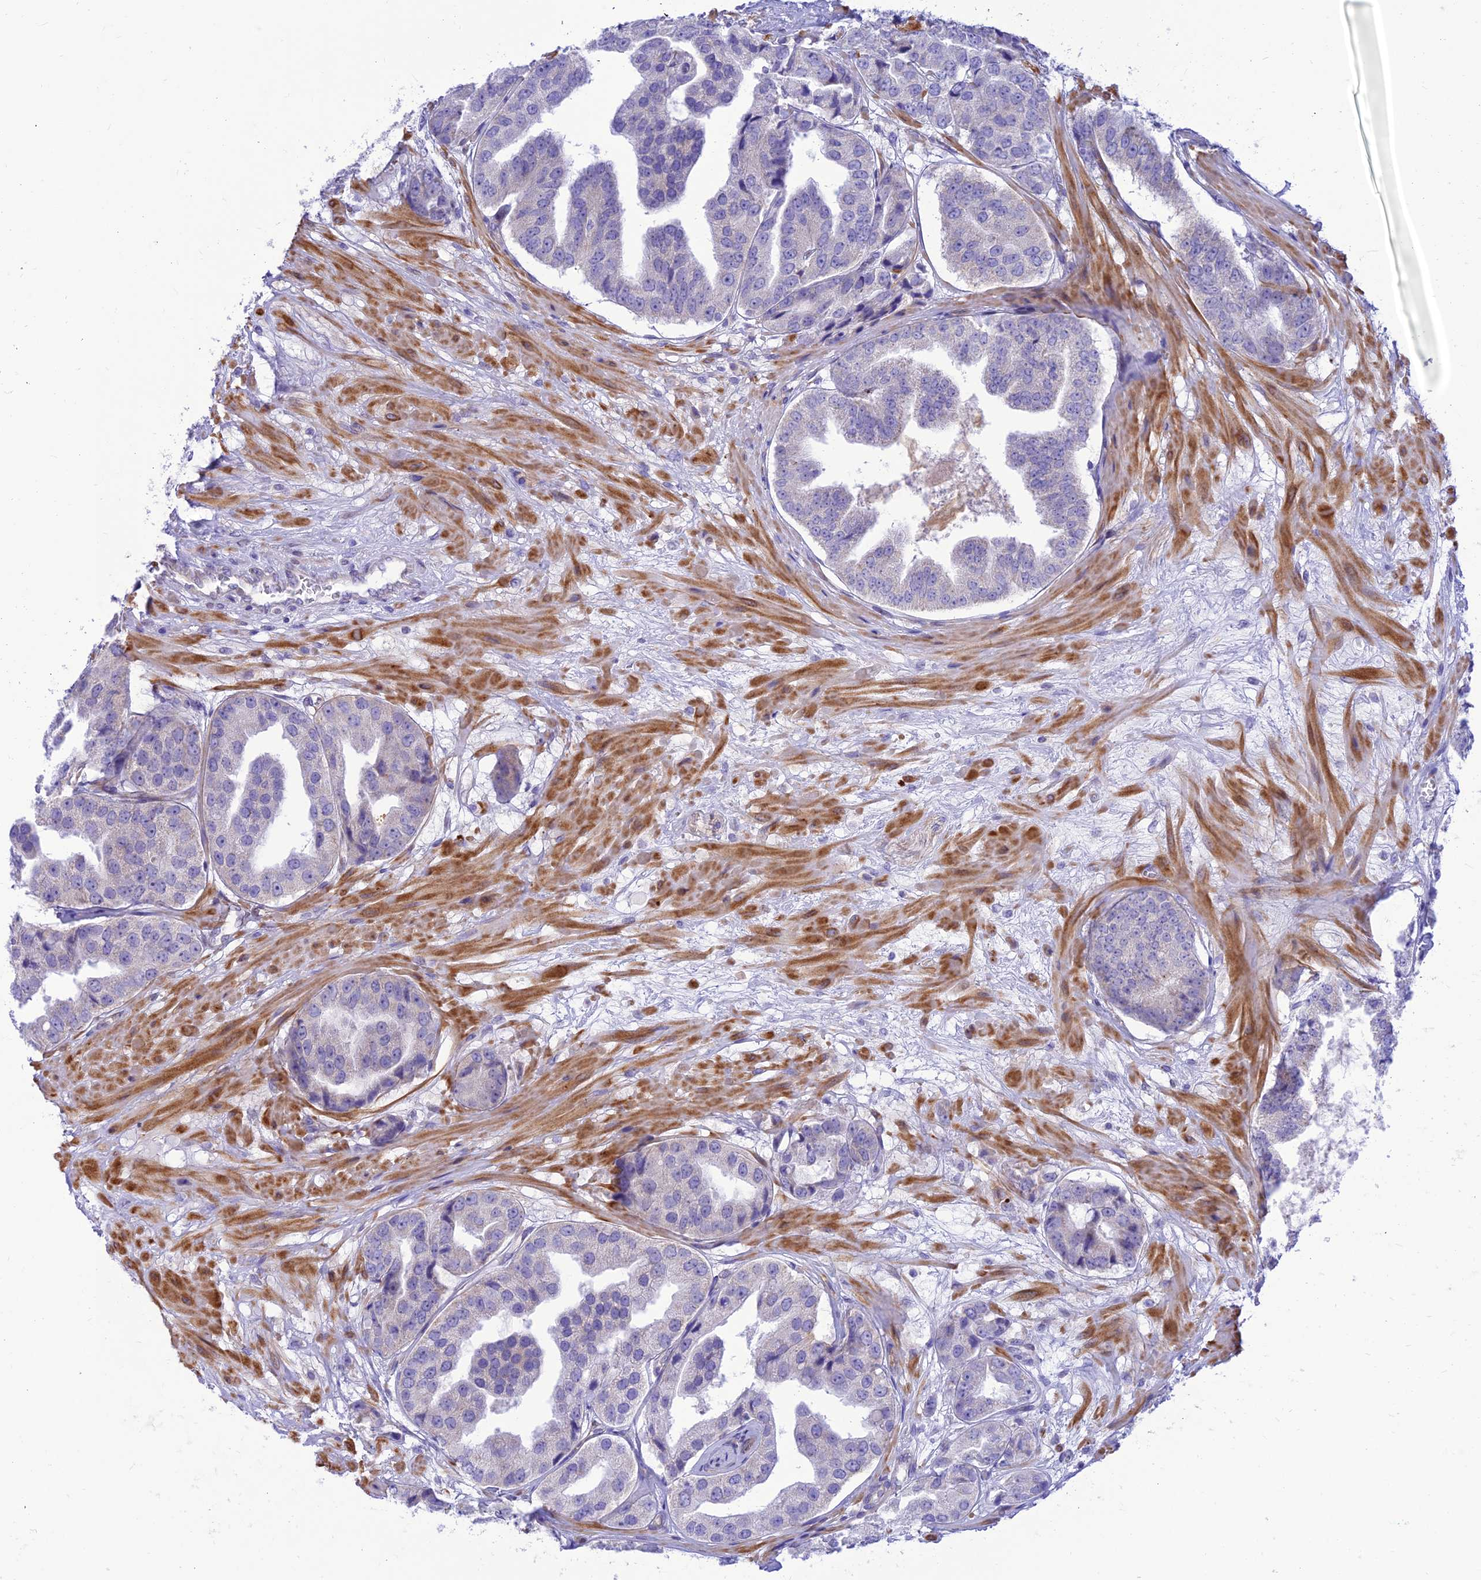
{"staining": {"intensity": "negative", "quantity": "none", "location": "none"}, "tissue": "prostate cancer", "cell_type": "Tumor cells", "image_type": "cancer", "snomed": [{"axis": "morphology", "description": "Adenocarcinoma, High grade"}, {"axis": "topography", "description": "Prostate"}], "caption": "IHC of human high-grade adenocarcinoma (prostate) reveals no expression in tumor cells.", "gene": "FAM186B", "patient": {"sex": "male", "age": 63}}